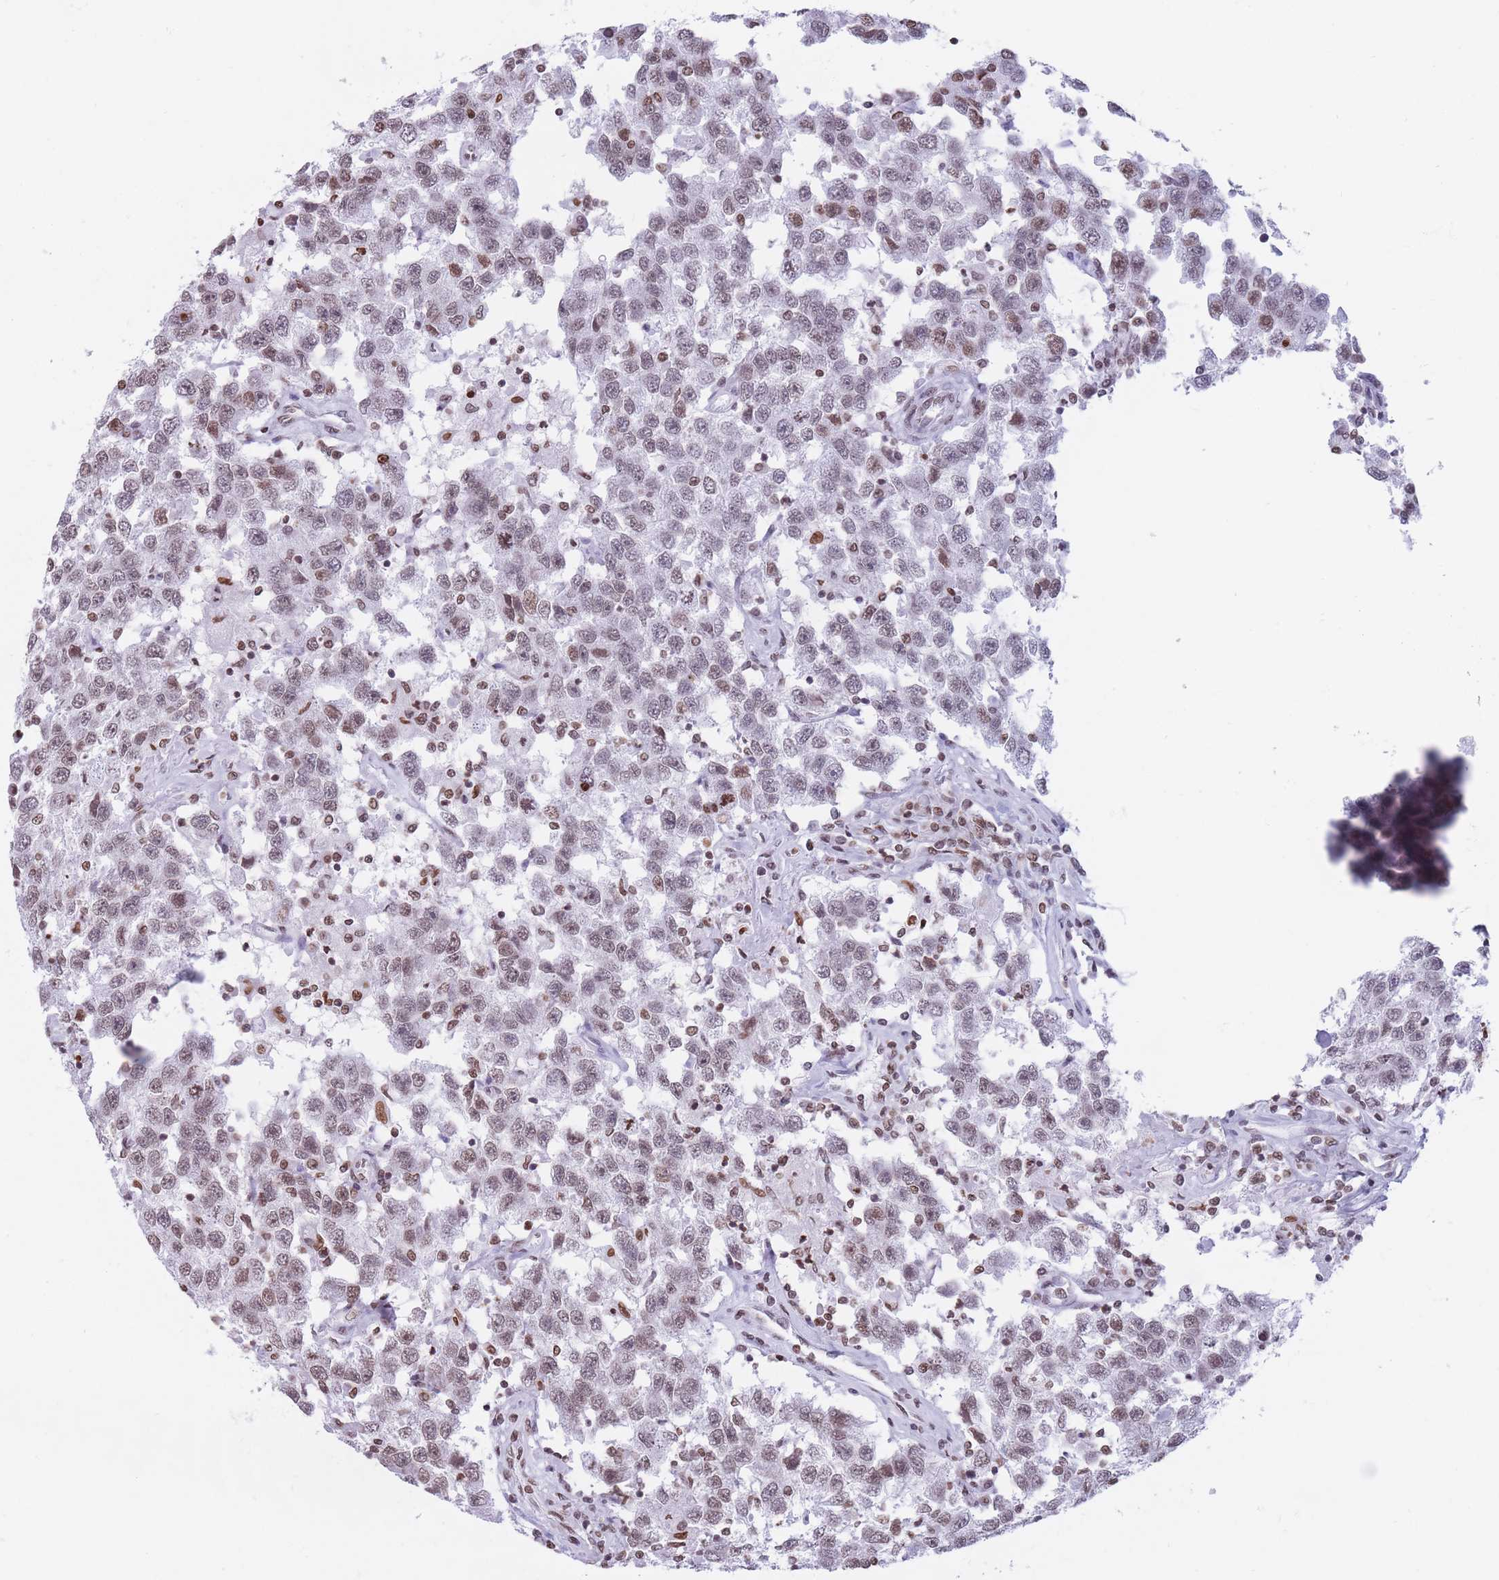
{"staining": {"intensity": "moderate", "quantity": "25%-75%", "location": "nuclear"}, "tissue": "testis cancer", "cell_type": "Tumor cells", "image_type": "cancer", "snomed": [{"axis": "morphology", "description": "Seminoma, NOS"}, {"axis": "topography", "description": "Testis"}], "caption": "A photomicrograph of testis seminoma stained for a protein exhibits moderate nuclear brown staining in tumor cells.", "gene": "RYK", "patient": {"sex": "male", "age": 41}}